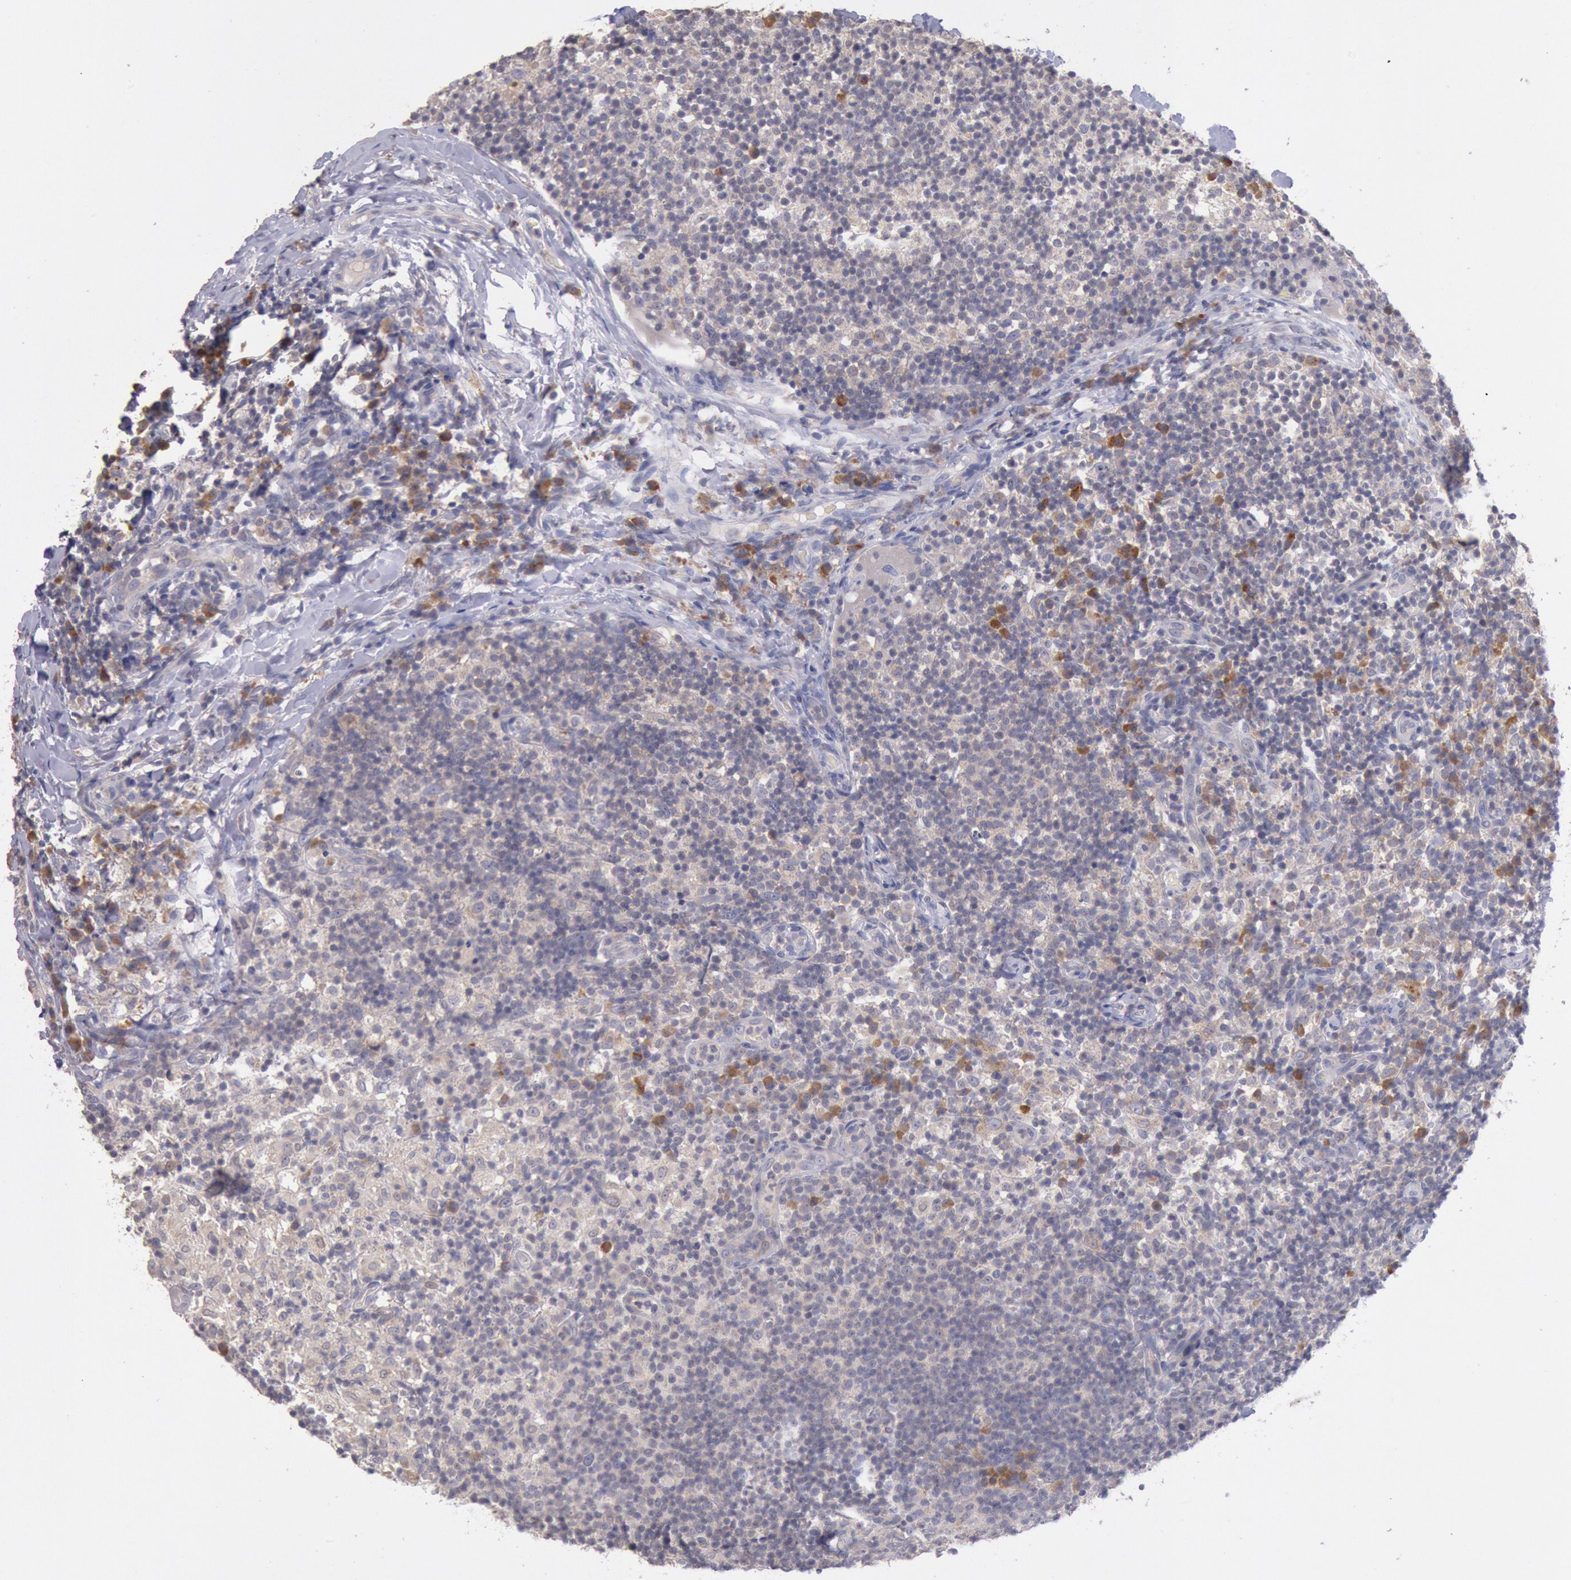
{"staining": {"intensity": "weak", "quantity": "<25%", "location": "cytoplasmic/membranous"}, "tissue": "lymph node", "cell_type": "Germinal center cells", "image_type": "normal", "snomed": [{"axis": "morphology", "description": "Normal tissue, NOS"}, {"axis": "morphology", "description": "Inflammation, NOS"}, {"axis": "topography", "description": "Lymph node"}], "caption": "IHC of normal lymph node reveals no staining in germinal center cells.", "gene": "GAL3ST1", "patient": {"sex": "male", "age": 46}}